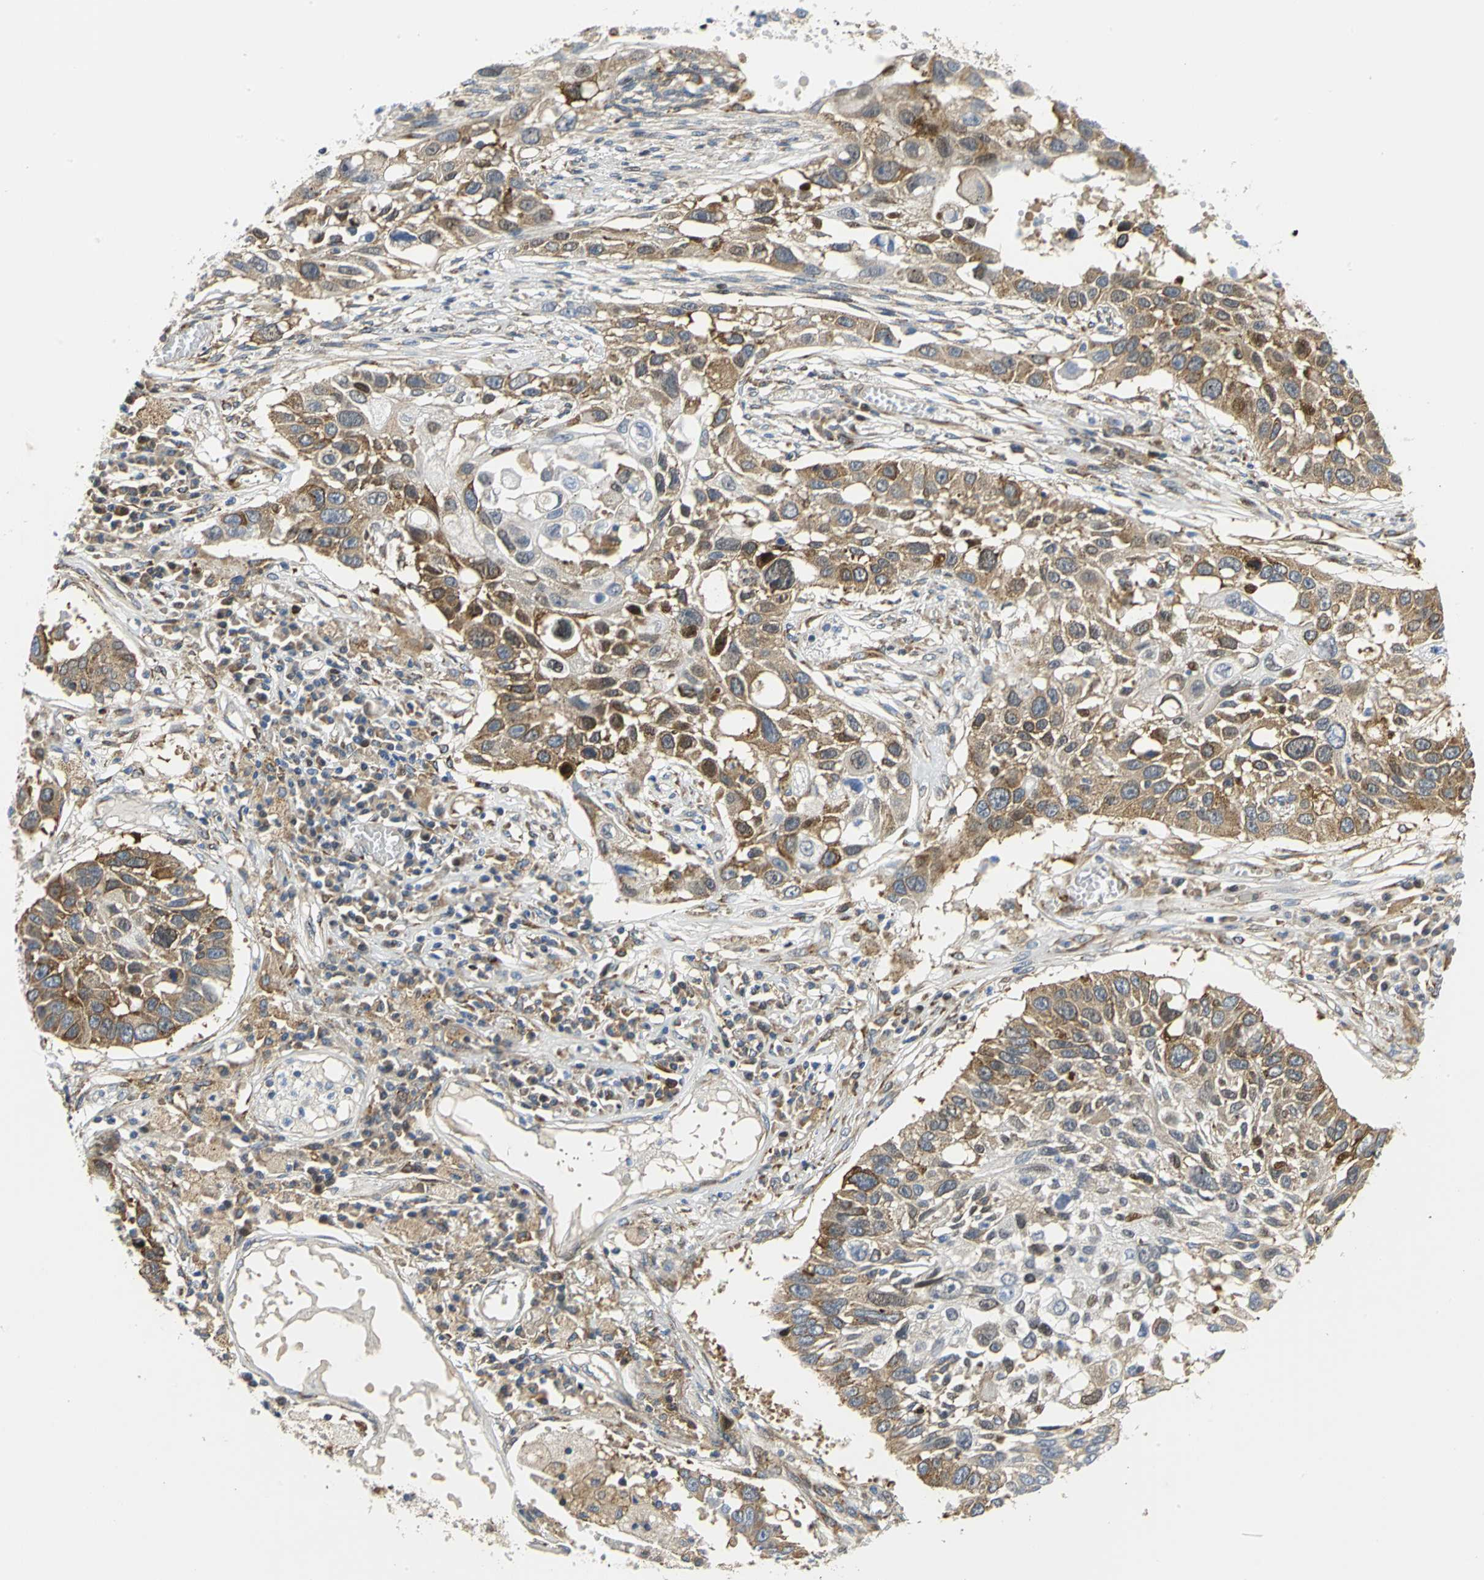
{"staining": {"intensity": "moderate", "quantity": ">75%", "location": "cytoplasmic/membranous"}, "tissue": "lung cancer", "cell_type": "Tumor cells", "image_type": "cancer", "snomed": [{"axis": "morphology", "description": "Squamous cell carcinoma, NOS"}, {"axis": "topography", "description": "Lung"}], "caption": "Human lung squamous cell carcinoma stained for a protein (brown) exhibits moderate cytoplasmic/membranous positive expression in approximately >75% of tumor cells.", "gene": "YBX1", "patient": {"sex": "male", "age": 71}}